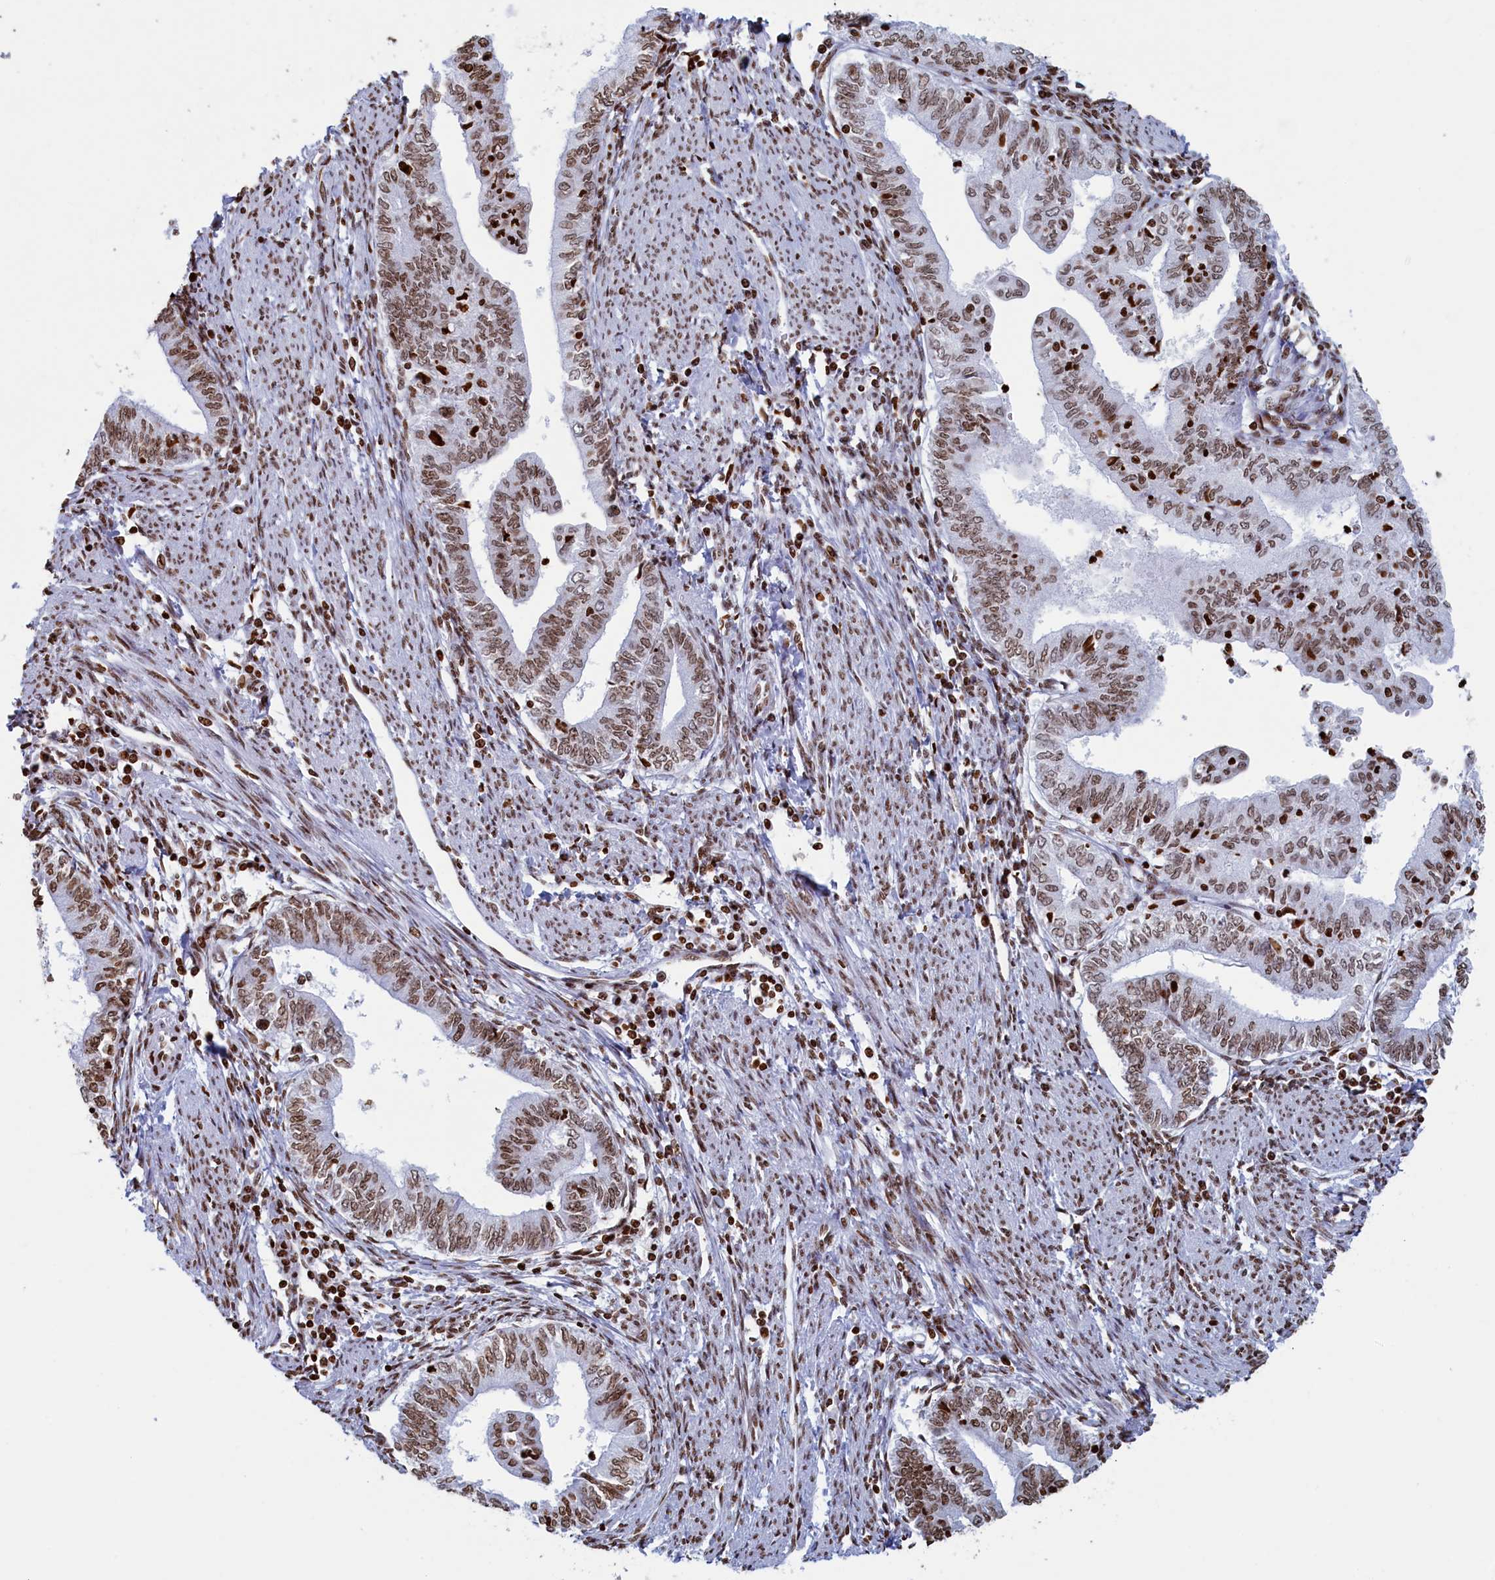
{"staining": {"intensity": "moderate", "quantity": ">75%", "location": "nuclear"}, "tissue": "endometrial cancer", "cell_type": "Tumor cells", "image_type": "cancer", "snomed": [{"axis": "morphology", "description": "Adenocarcinoma, NOS"}, {"axis": "topography", "description": "Endometrium"}], "caption": "Moderate nuclear protein positivity is identified in about >75% of tumor cells in endometrial adenocarcinoma.", "gene": "APOBEC3A", "patient": {"sex": "female", "age": 66}}